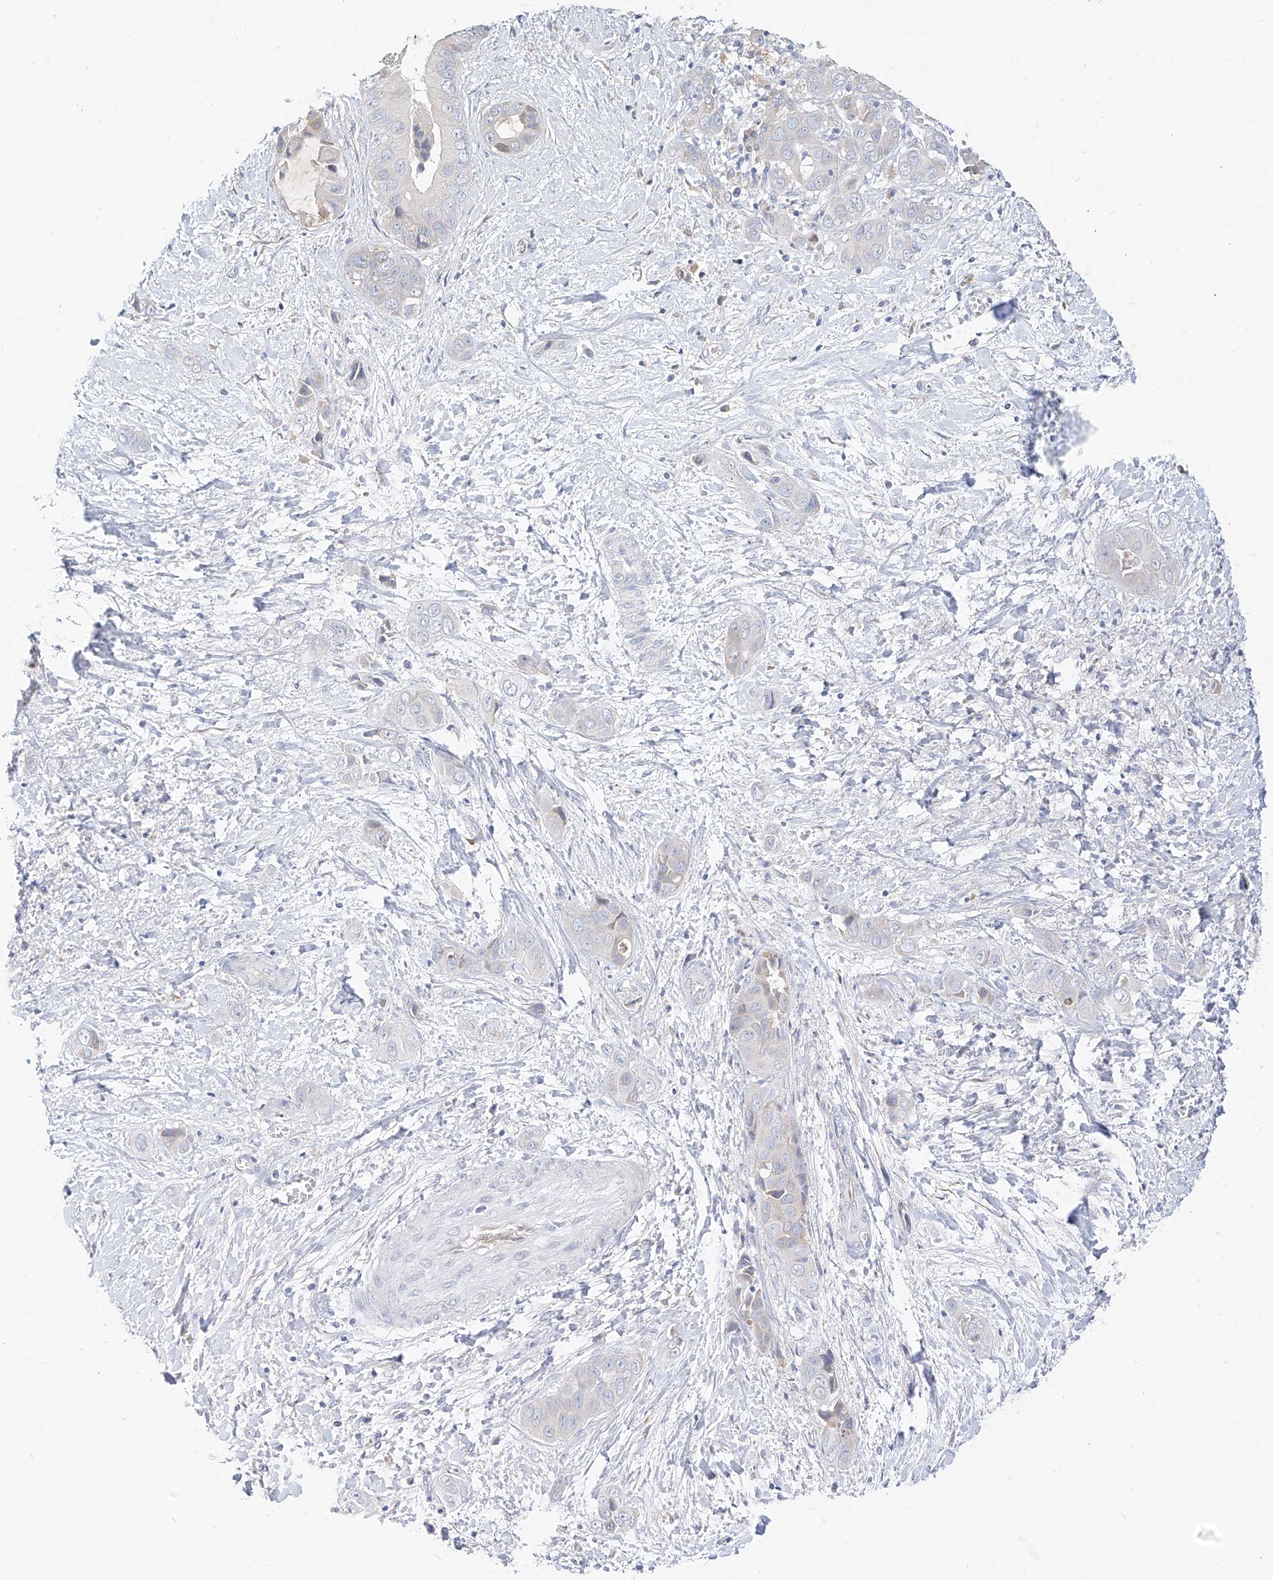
{"staining": {"intensity": "negative", "quantity": "none", "location": "none"}, "tissue": "liver cancer", "cell_type": "Tumor cells", "image_type": "cancer", "snomed": [{"axis": "morphology", "description": "Cholangiocarcinoma"}, {"axis": "topography", "description": "Liver"}], "caption": "The histopathology image shows no significant positivity in tumor cells of liver cancer.", "gene": "RASA2", "patient": {"sex": "female", "age": 52}}